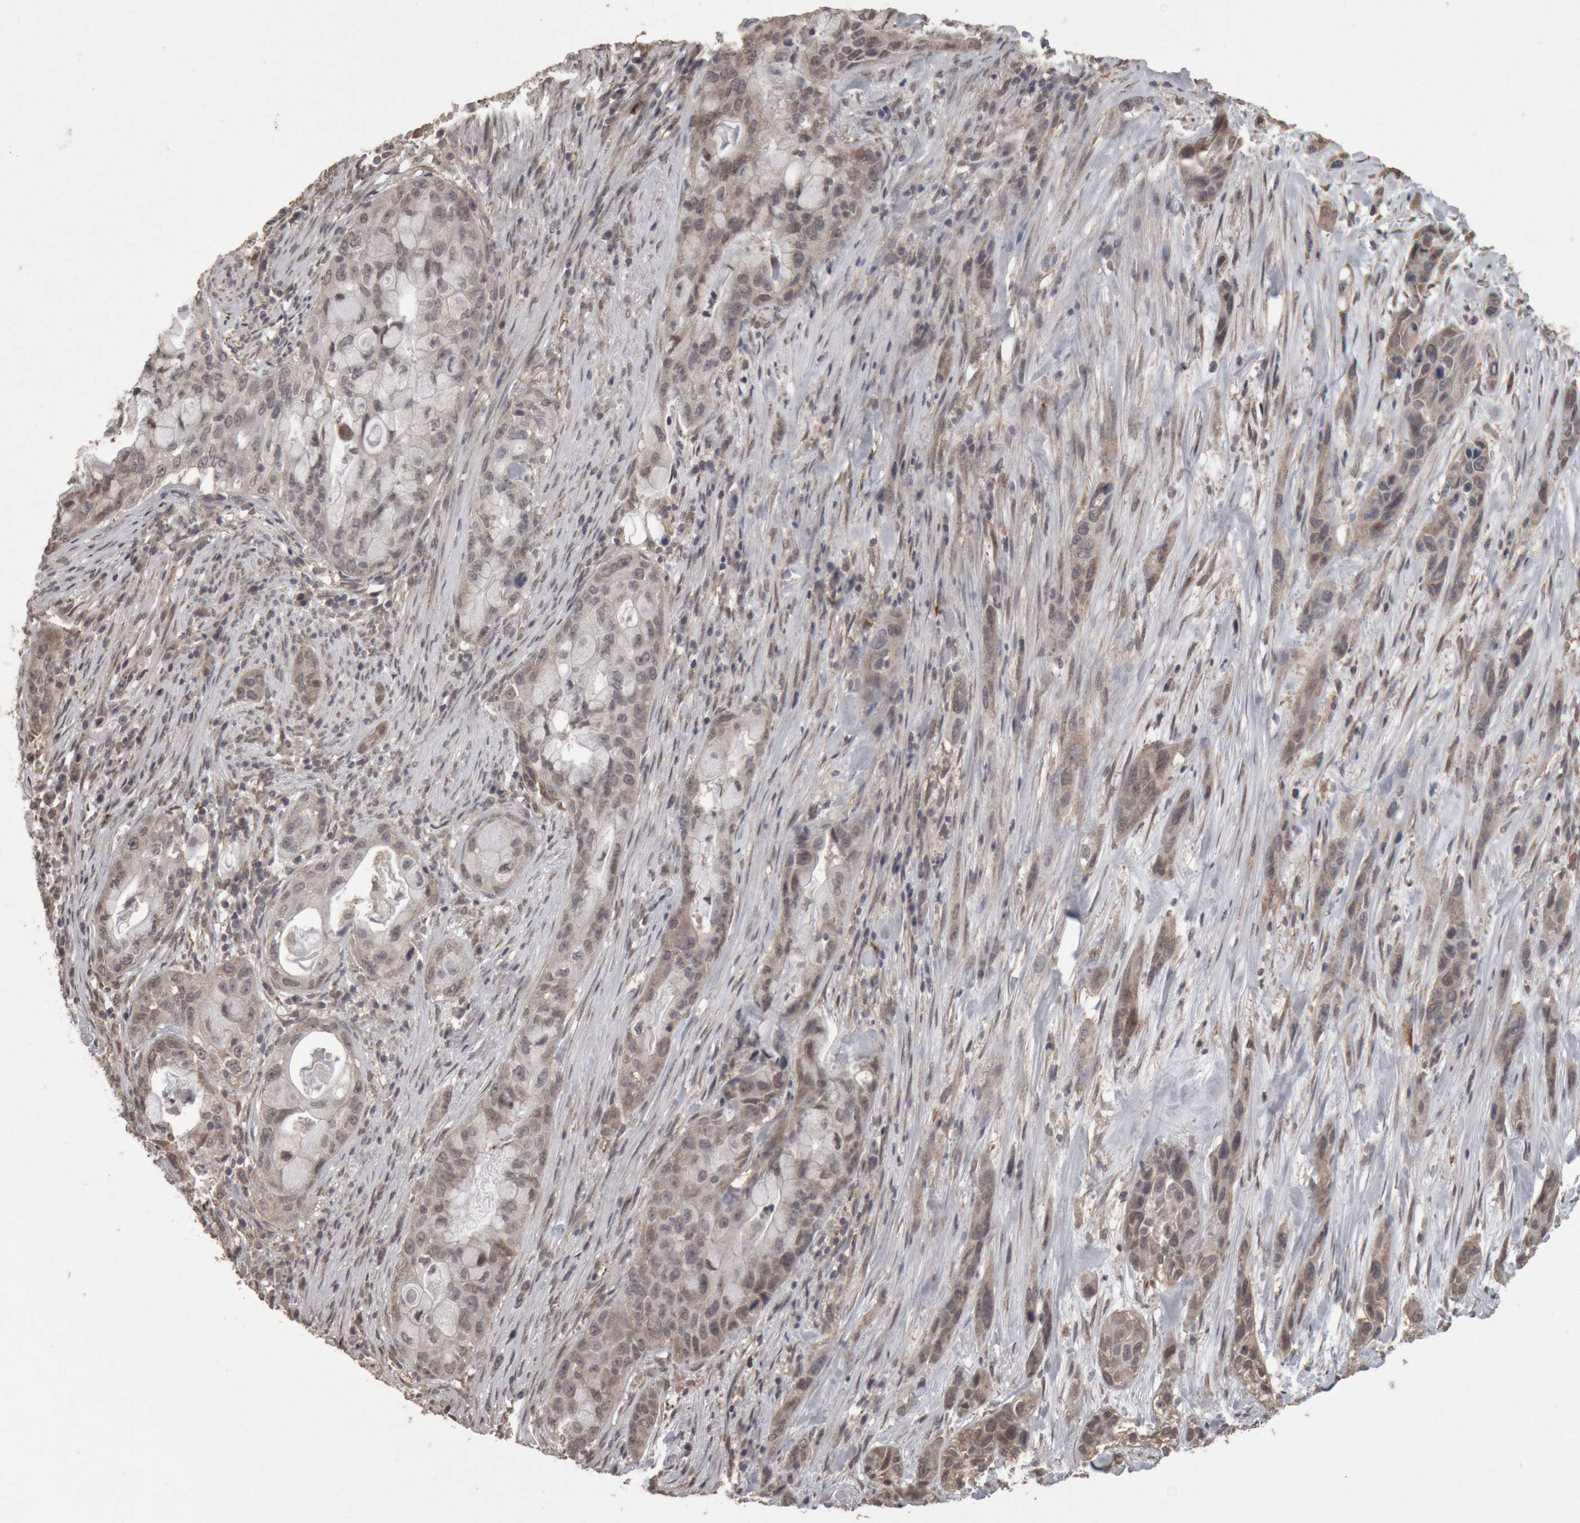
{"staining": {"intensity": "weak", "quantity": "25%-75%", "location": "cytoplasmic/membranous,nuclear"}, "tissue": "pancreatic cancer", "cell_type": "Tumor cells", "image_type": "cancer", "snomed": [{"axis": "morphology", "description": "Adenocarcinoma, NOS"}, {"axis": "topography", "description": "Pancreas"}], "caption": "This micrograph shows IHC staining of pancreatic cancer, with low weak cytoplasmic/membranous and nuclear staining in about 25%-75% of tumor cells.", "gene": "MEP1A", "patient": {"sex": "male", "age": 53}}